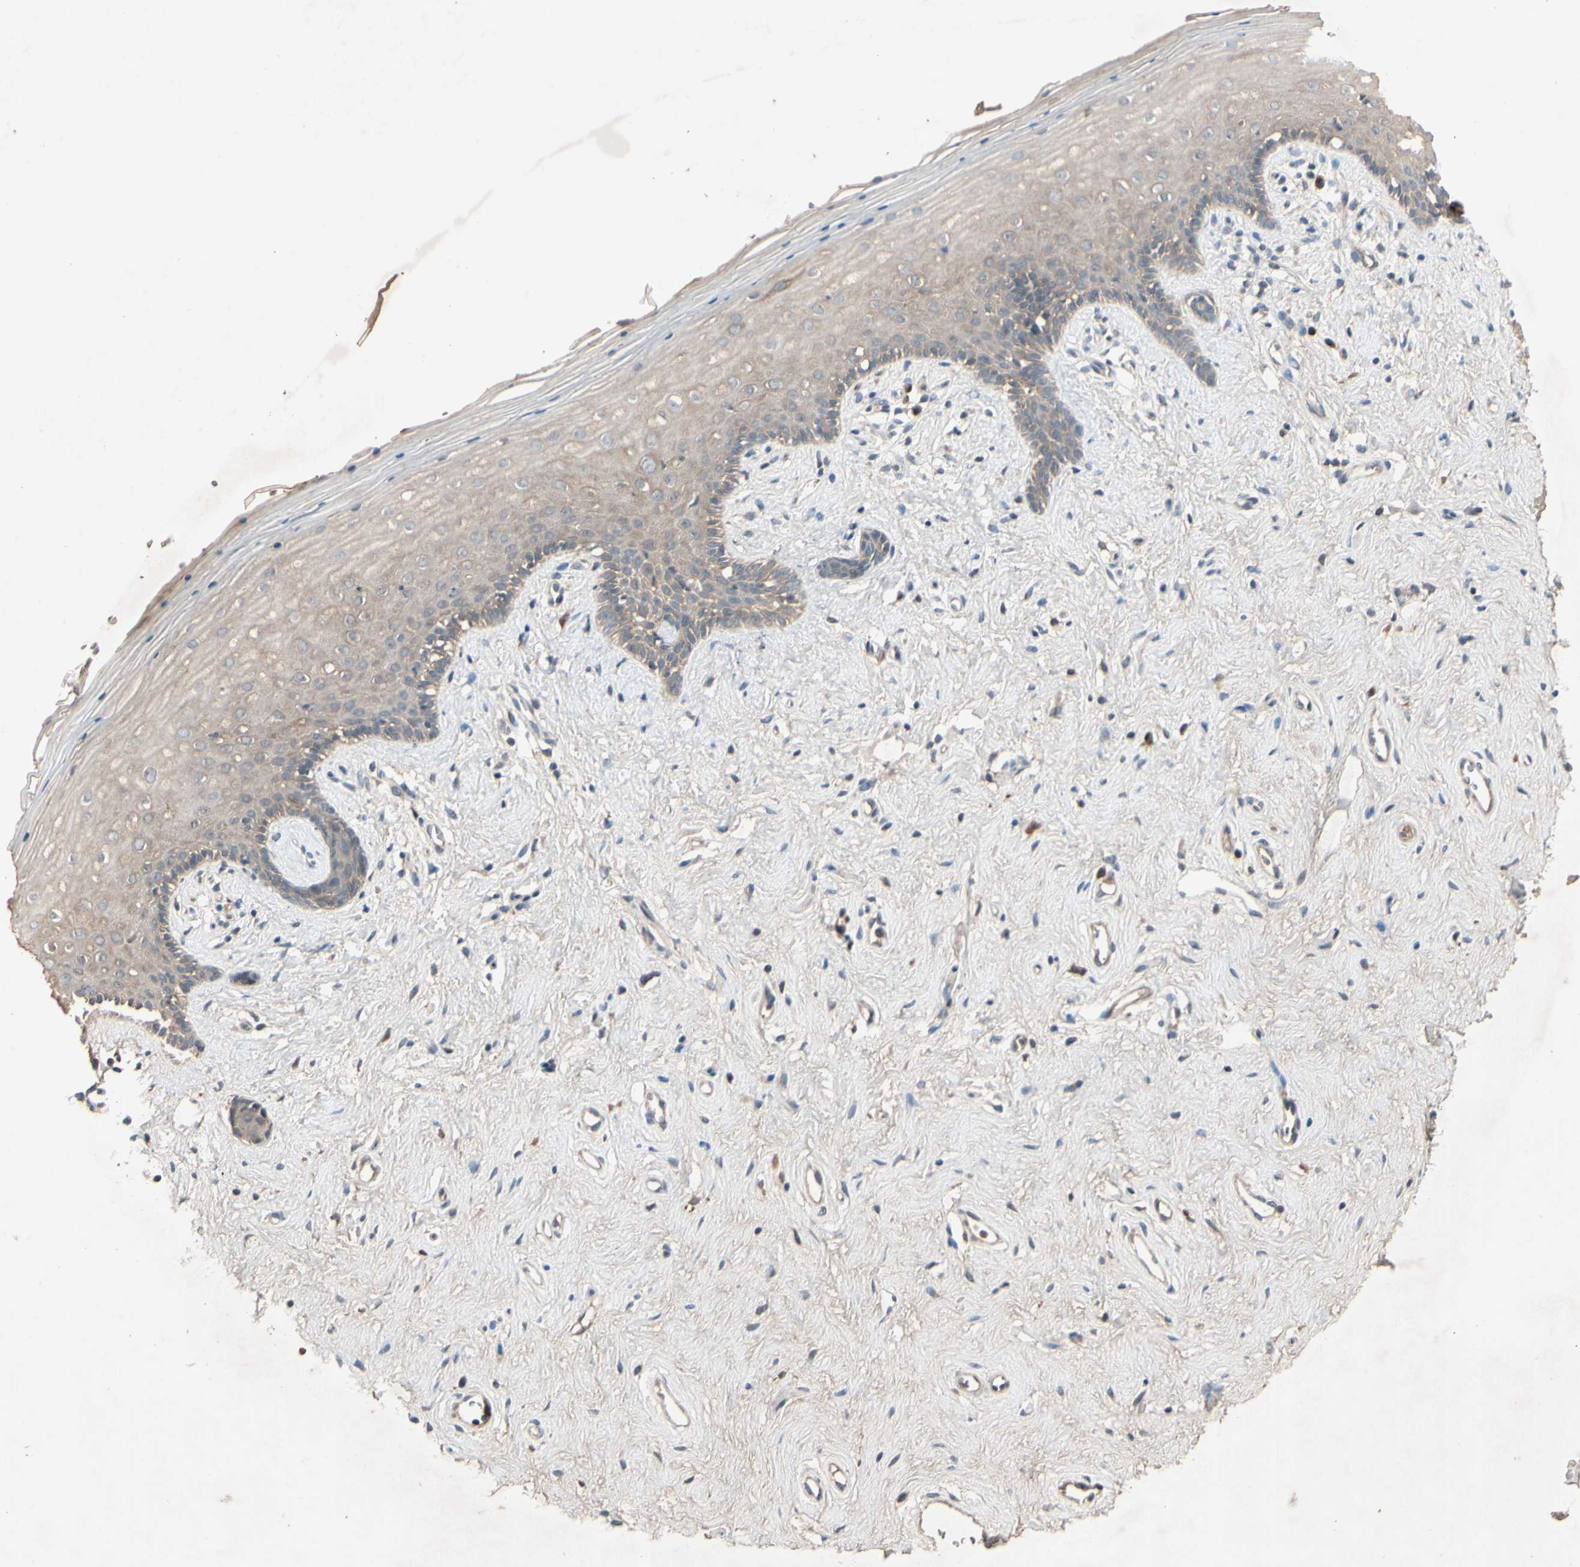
{"staining": {"intensity": "weak", "quantity": ">75%", "location": "cytoplasmic/membranous"}, "tissue": "vagina", "cell_type": "Squamous epithelial cells", "image_type": "normal", "snomed": [{"axis": "morphology", "description": "Normal tissue, NOS"}, {"axis": "topography", "description": "Vagina"}], "caption": "Vagina stained with a brown dye displays weak cytoplasmic/membranous positive staining in about >75% of squamous epithelial cells.", "gene": "NSF", "patient": {"sex": "female", "age": 44}}